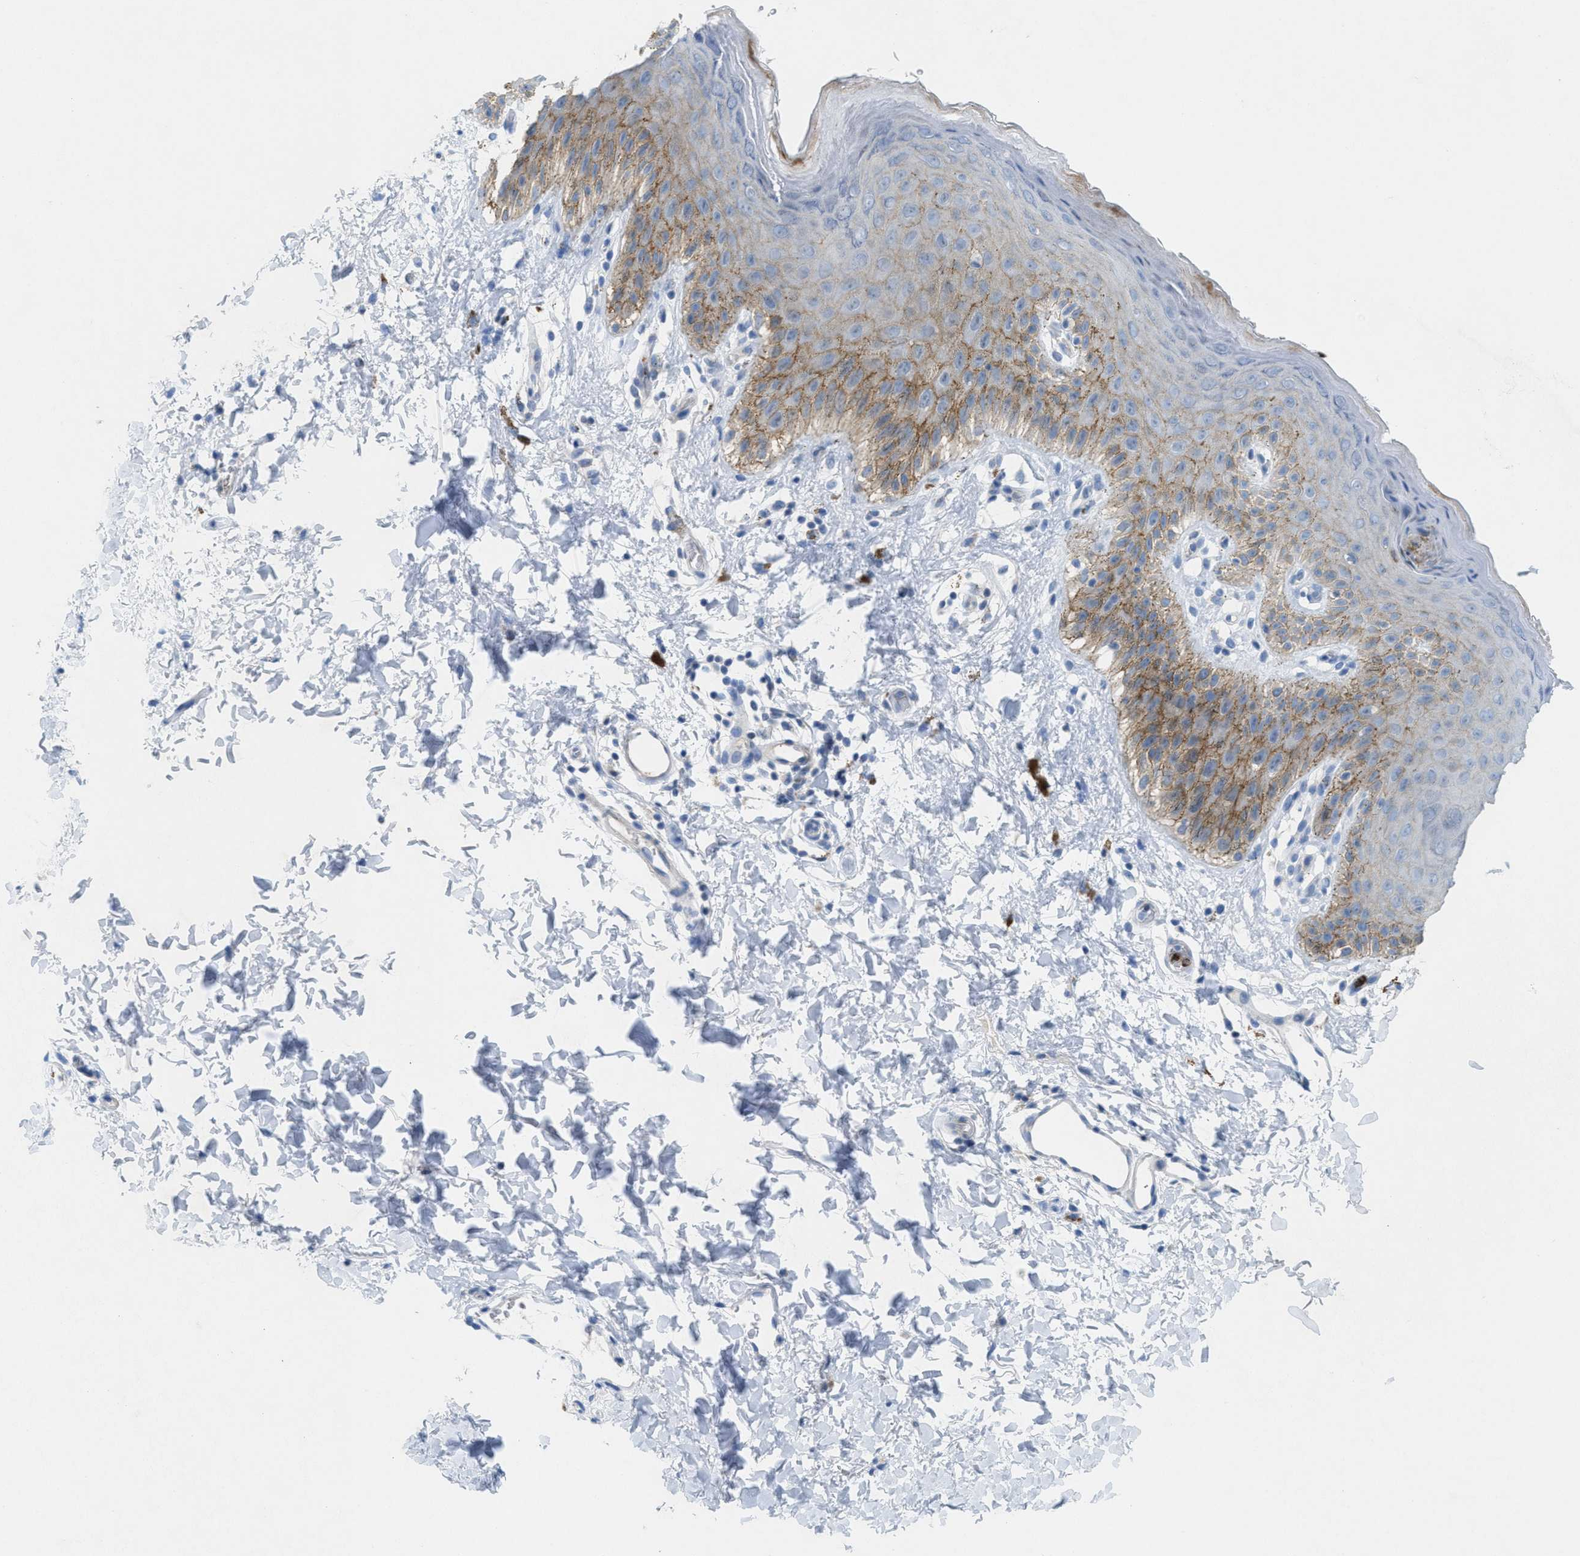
{"staining": {"intensity": "moderate", "quantity": "<25%", "location": "cytoplasmic/membranous"}, "tissue": "skin", "cell_type": "Epidermal cells", "image_type": "normal", "snomed": [{"axis": "morphology", "description": "Normal tissue, NOS"}, {"axis": "topography", "description": "Anal"}], "caption": "IHC histopathology image of normal skin: human skin stained using immunohistochemistry shows low levels of moderate protein expression localized specifically in the cytoplasmic/membranous of epidermal cells, appearing as a cytoplasmic/membranous brown color.", "gene": "CKLF", "patient": {"sex": "male", "age": 44}}